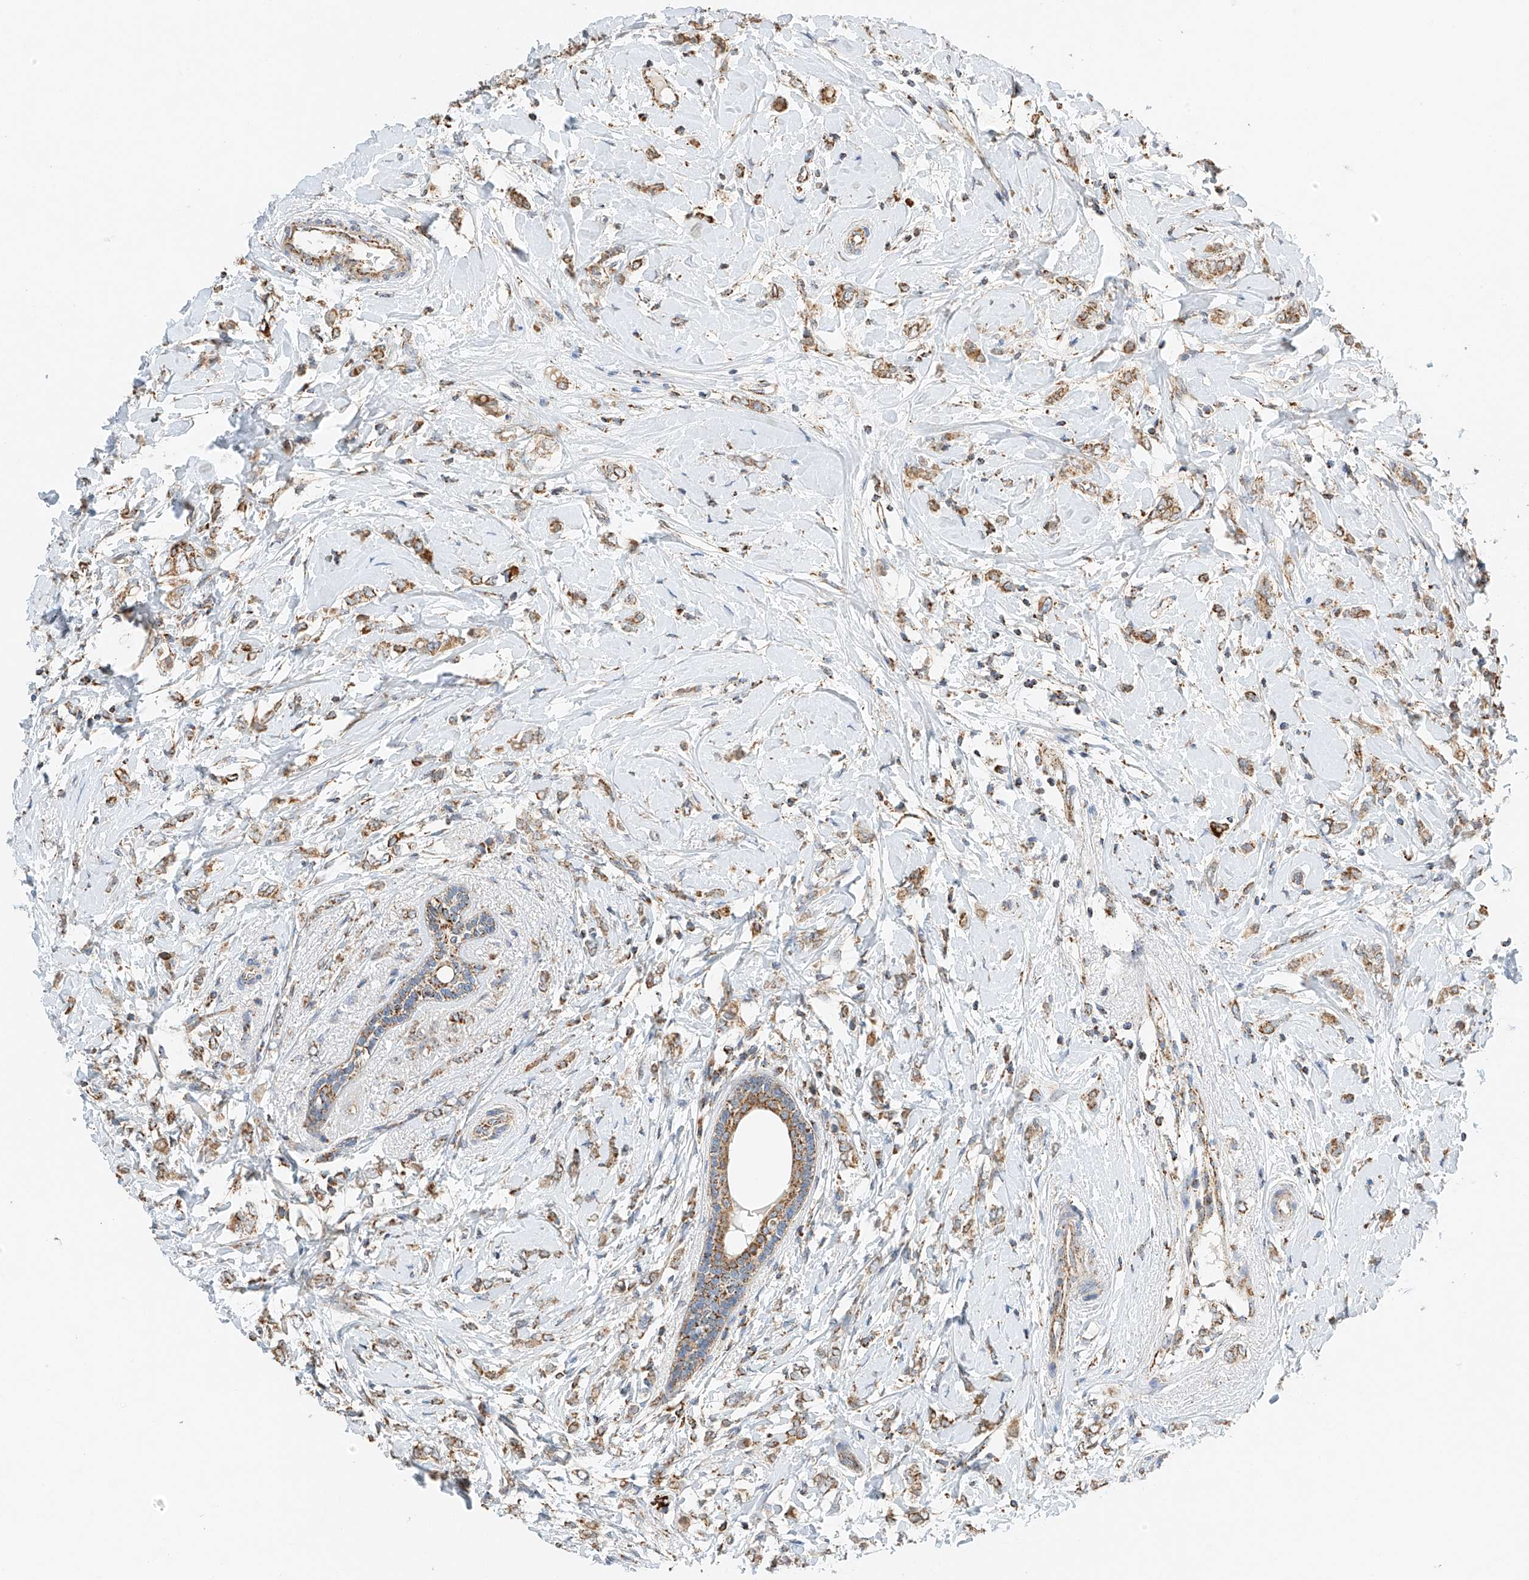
{"staining": {"intensity": "moderate", "quantity": ">75%", "location": "cytoplasmic/membranous"}, "tissue": "breast cancer", "cell_type": "Tumor cells", "image_type": "cancer", "snomed": [{"axis": "morphology", "description": "Normal tissue, NOS"}, {"axis": "morphology", "description": "Lobular carcinoma"}, {"axis": "topography", "description": "Breast"}], "caption": "Protein analysis of breast lobular carcinoma tissue displays moderate cytoplasmic/membranous staining in approximately >75% of tumor cells.", "gene": "YIPF7", "patient": {"sex": "female", "age": 47}}